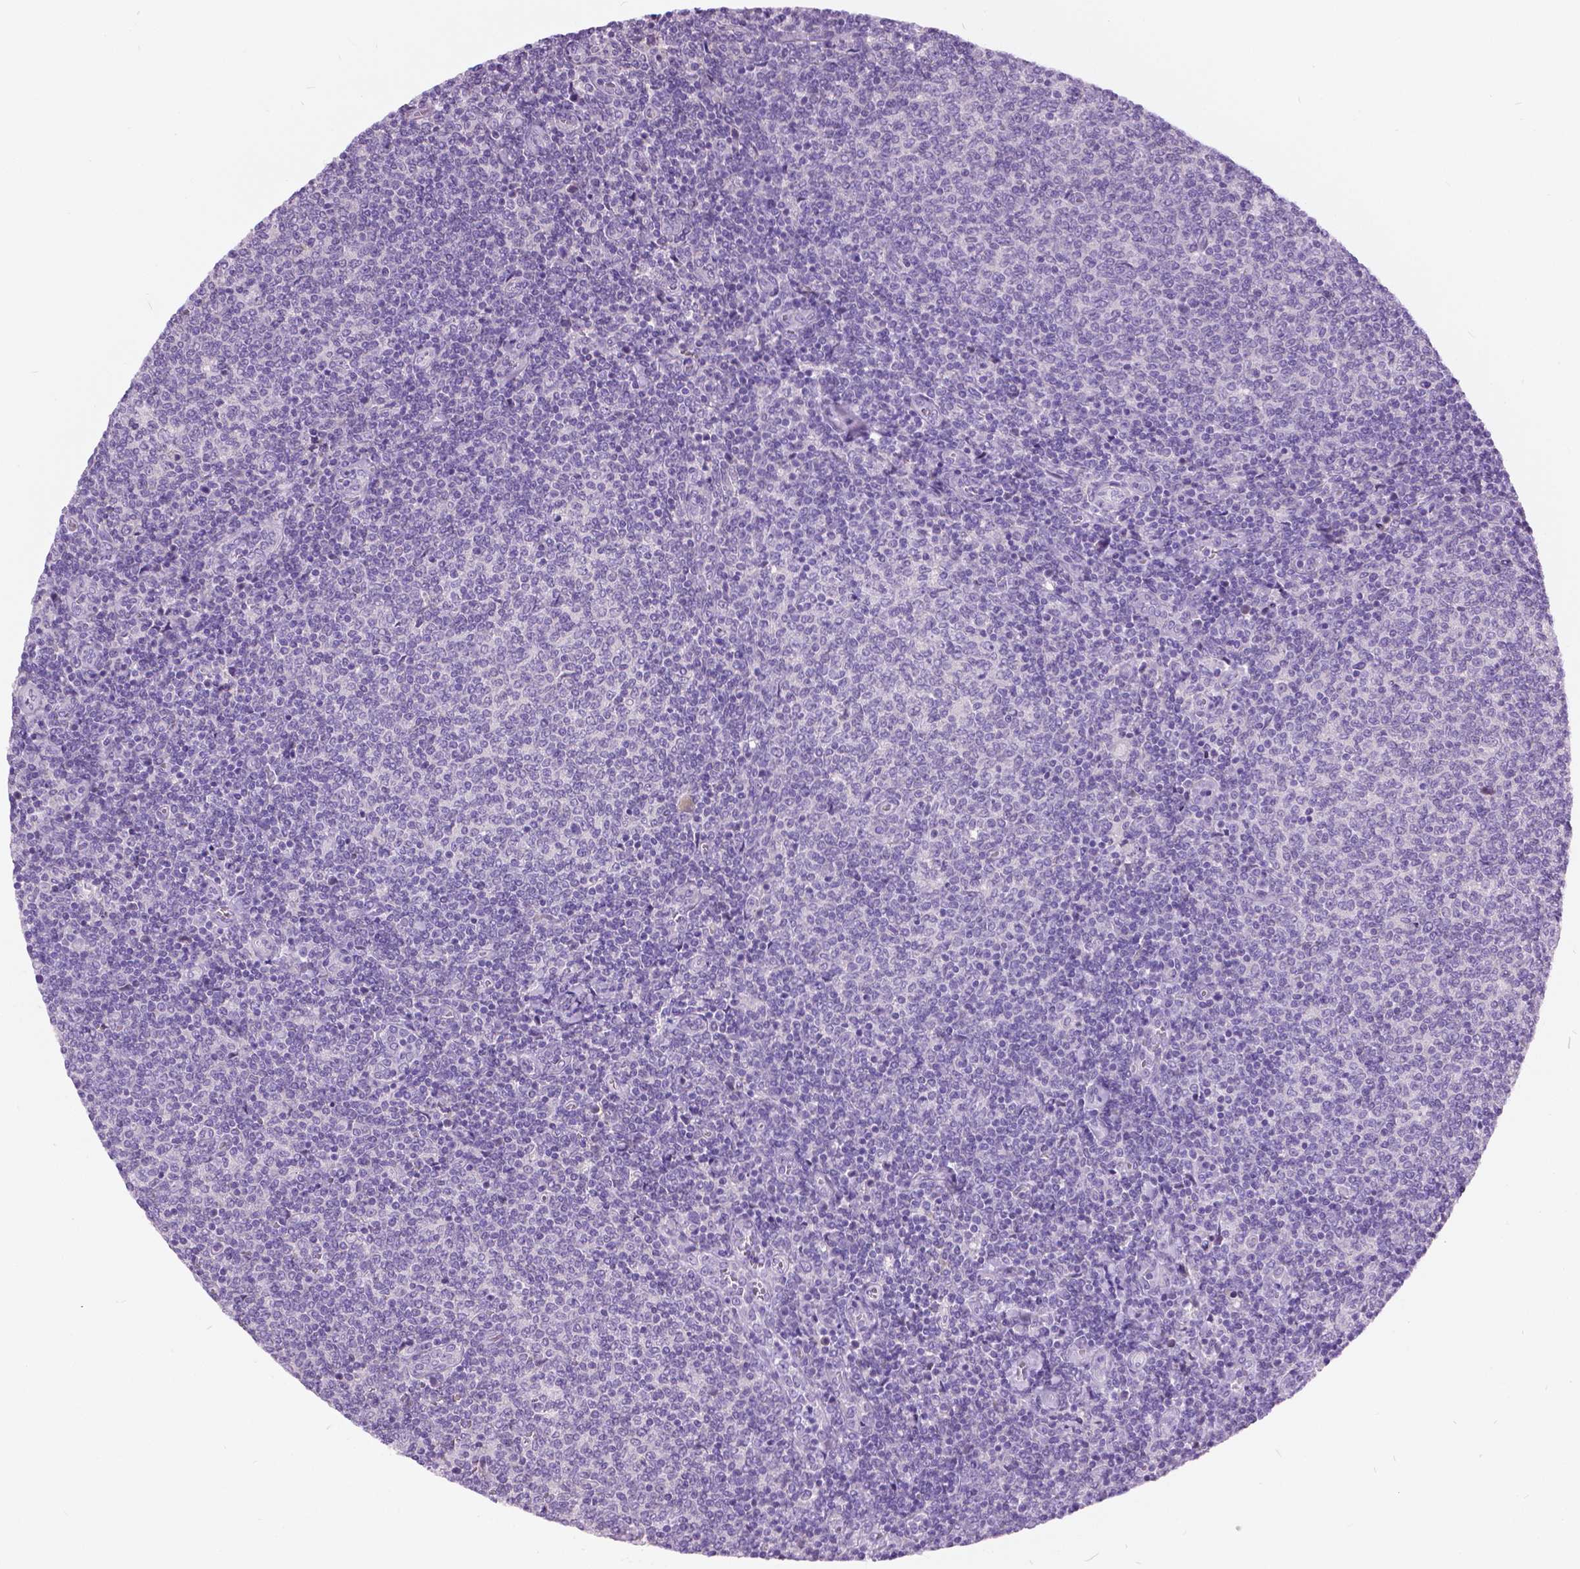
{"staining": {"intensity": "negative", "quantity": "none", "location": "none"}, "tissue": "lymphoma", "cell_type": "Tumor cells", "image_type": "cancer", "snomed": [{"axis": "morphology", "description": "Malignant lymphoma, non-Hodgkin's type, Low grade"}, {"axis": "topography", "description": "Lymph node"}], "caption": "Micrograph shows no significant protein staining in tumor cells of malignant lymphoma, non-Hodgkin's type (low-grade).", "gene": "TP53TG5", "patient": {"sex": "male", "age": 52}}